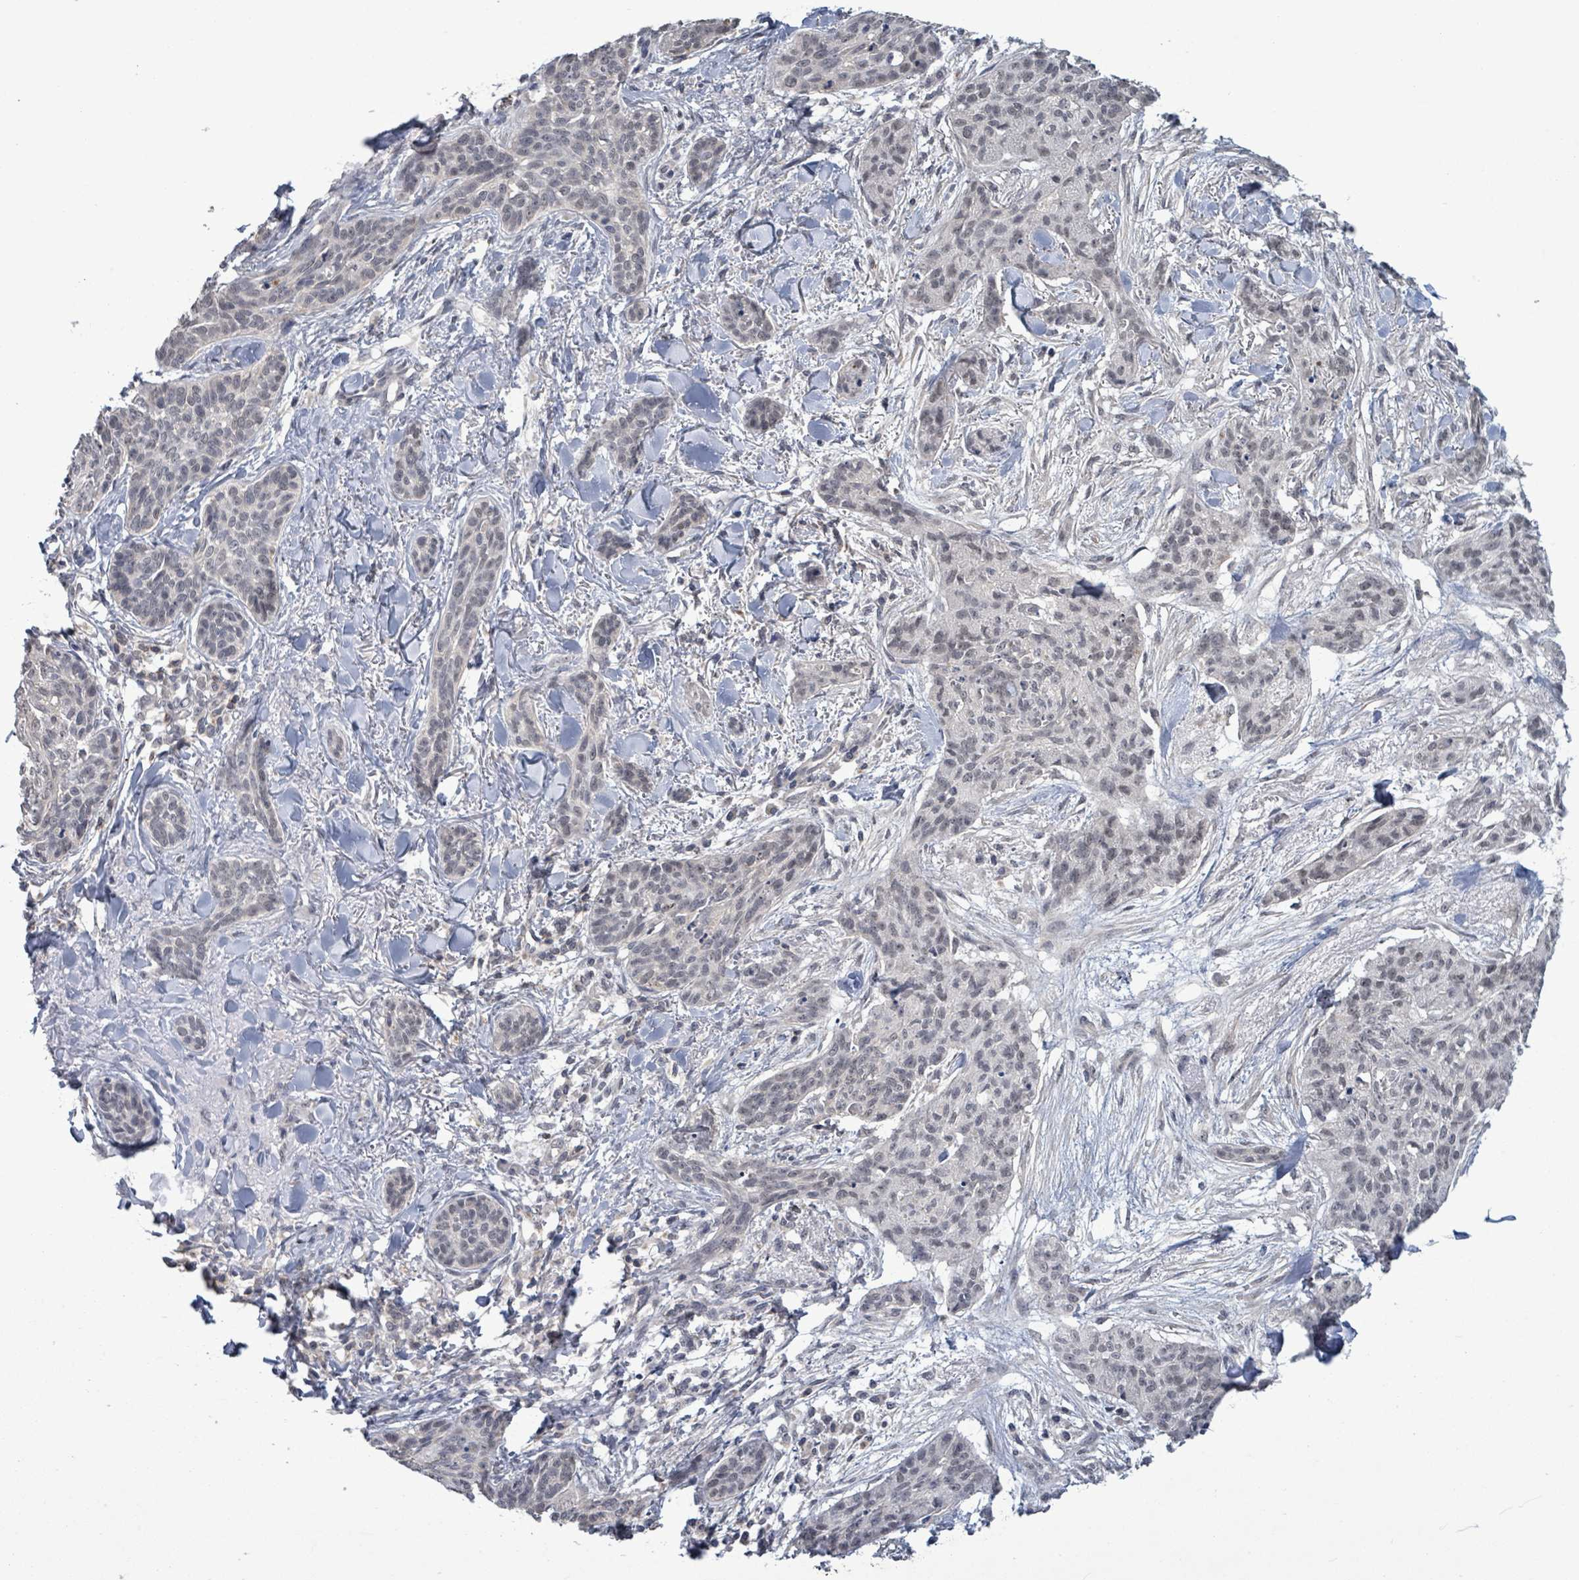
{"staining": {"intensity": "negative", "quantity": "none", "location": "none"}, "tissue": "skin cancer", "cell_type": "Tumor cells", "image_type": "cancer", "snomed": [{"axis": "morphology", "description": "Basal cell carcinoma"}, {"axis": "topography", "description": "Skin"}], "caption": "Human basal cell carcinoma (skin) stained for a protein using IHC displays no staining in tumor cells.", "gene": "AMMECR1", "patient": {"sex": "male", "age": 52}}